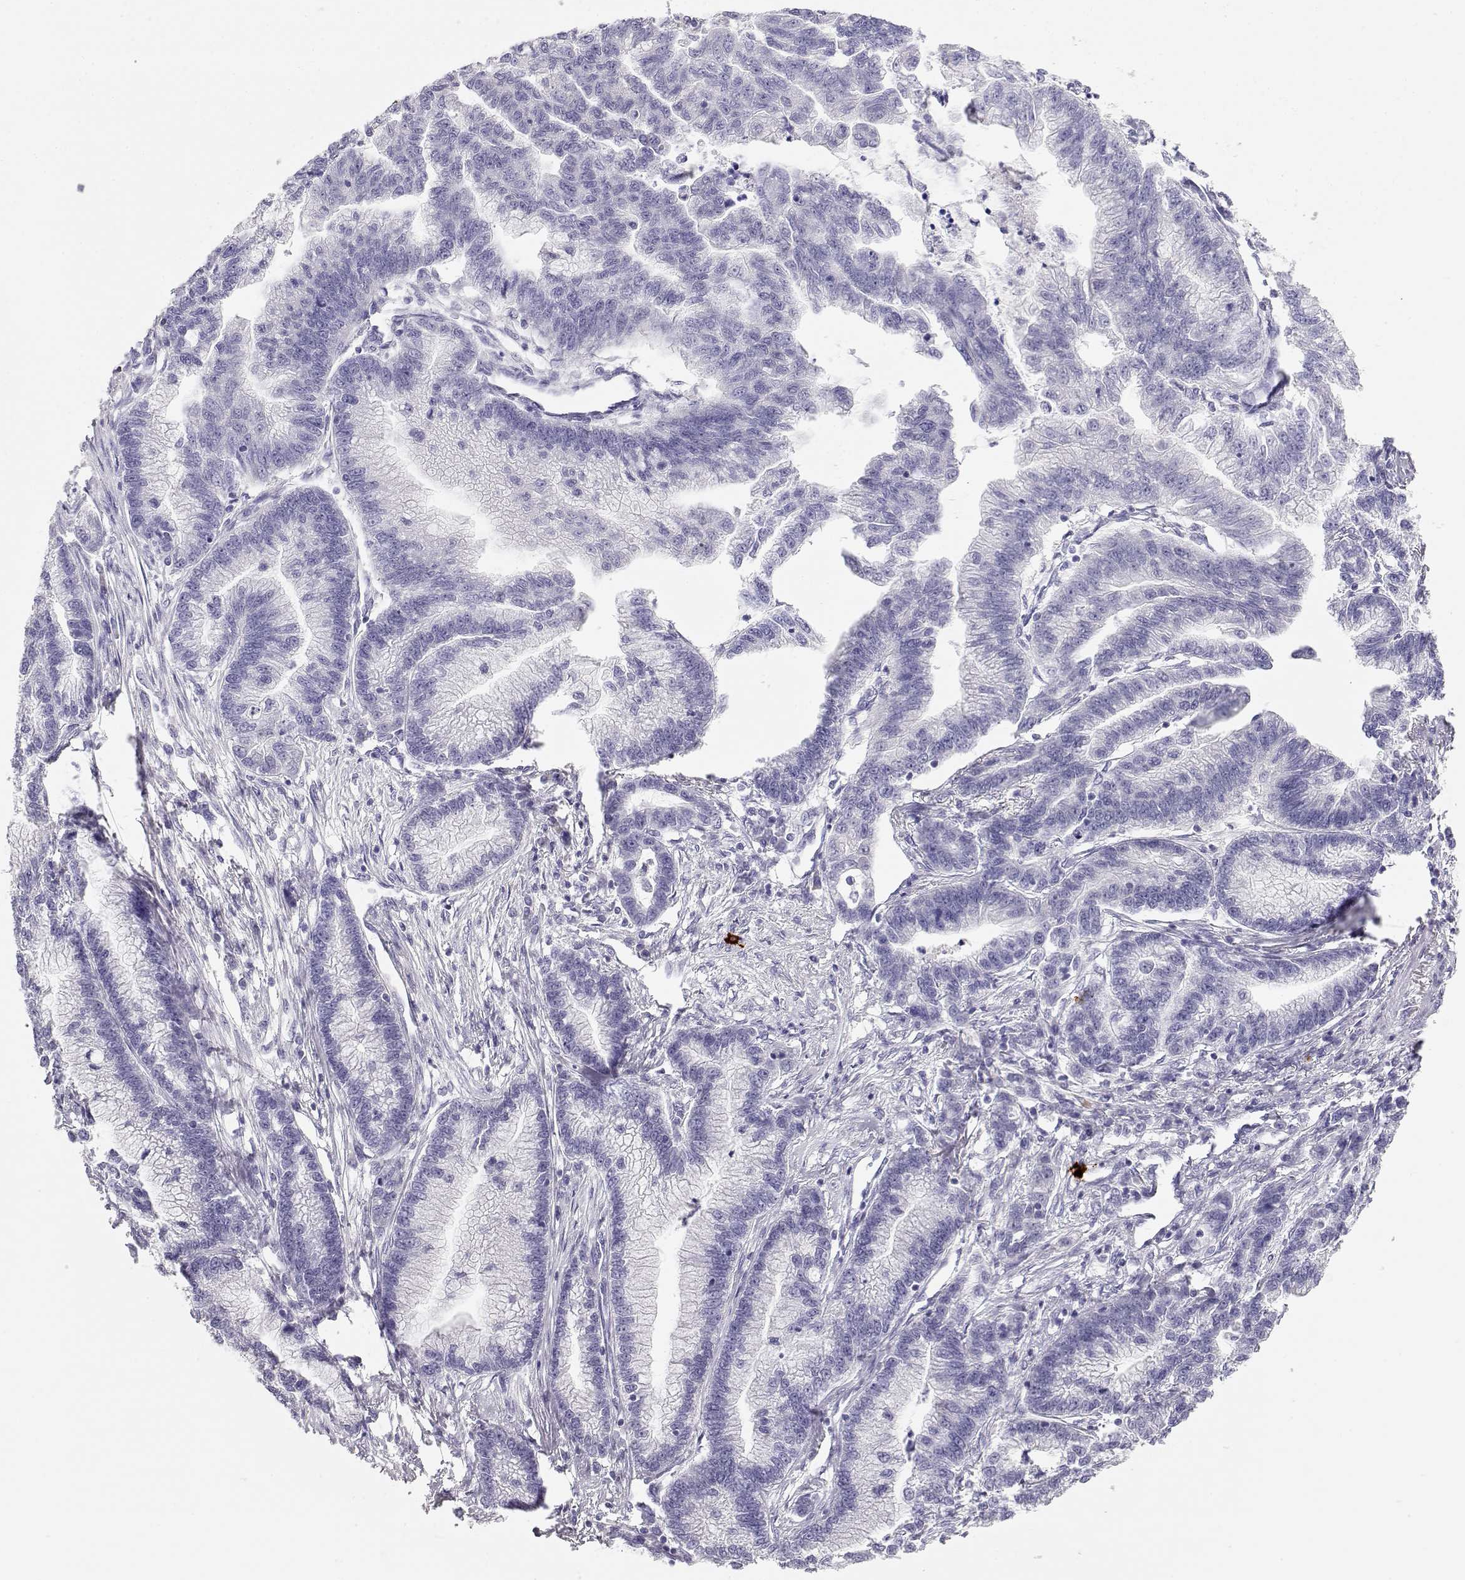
{"staining": {"intensity": "negative", "quantity": "none", "location": "none"}, "tissue": "stomach cancer", "cell_type": "Tumor cells", "image_type": "cancer", "snomed": [{"axis": "morphology", "description": "Adenocarcinoma, NOS"}, {"axis": "topography", "description": "Stomach"}], "caption": "An IHC image of stomach cancer is shown. There is no staining in tumor cells of stomach cancer. (DAB (3,3'-diaminobenzidine) immunohistochemistry (IHC) visualized using brightfield microscopy, high magnification).", "gene": "GPR174", "patient": {"sex": "male", "age": 83}}